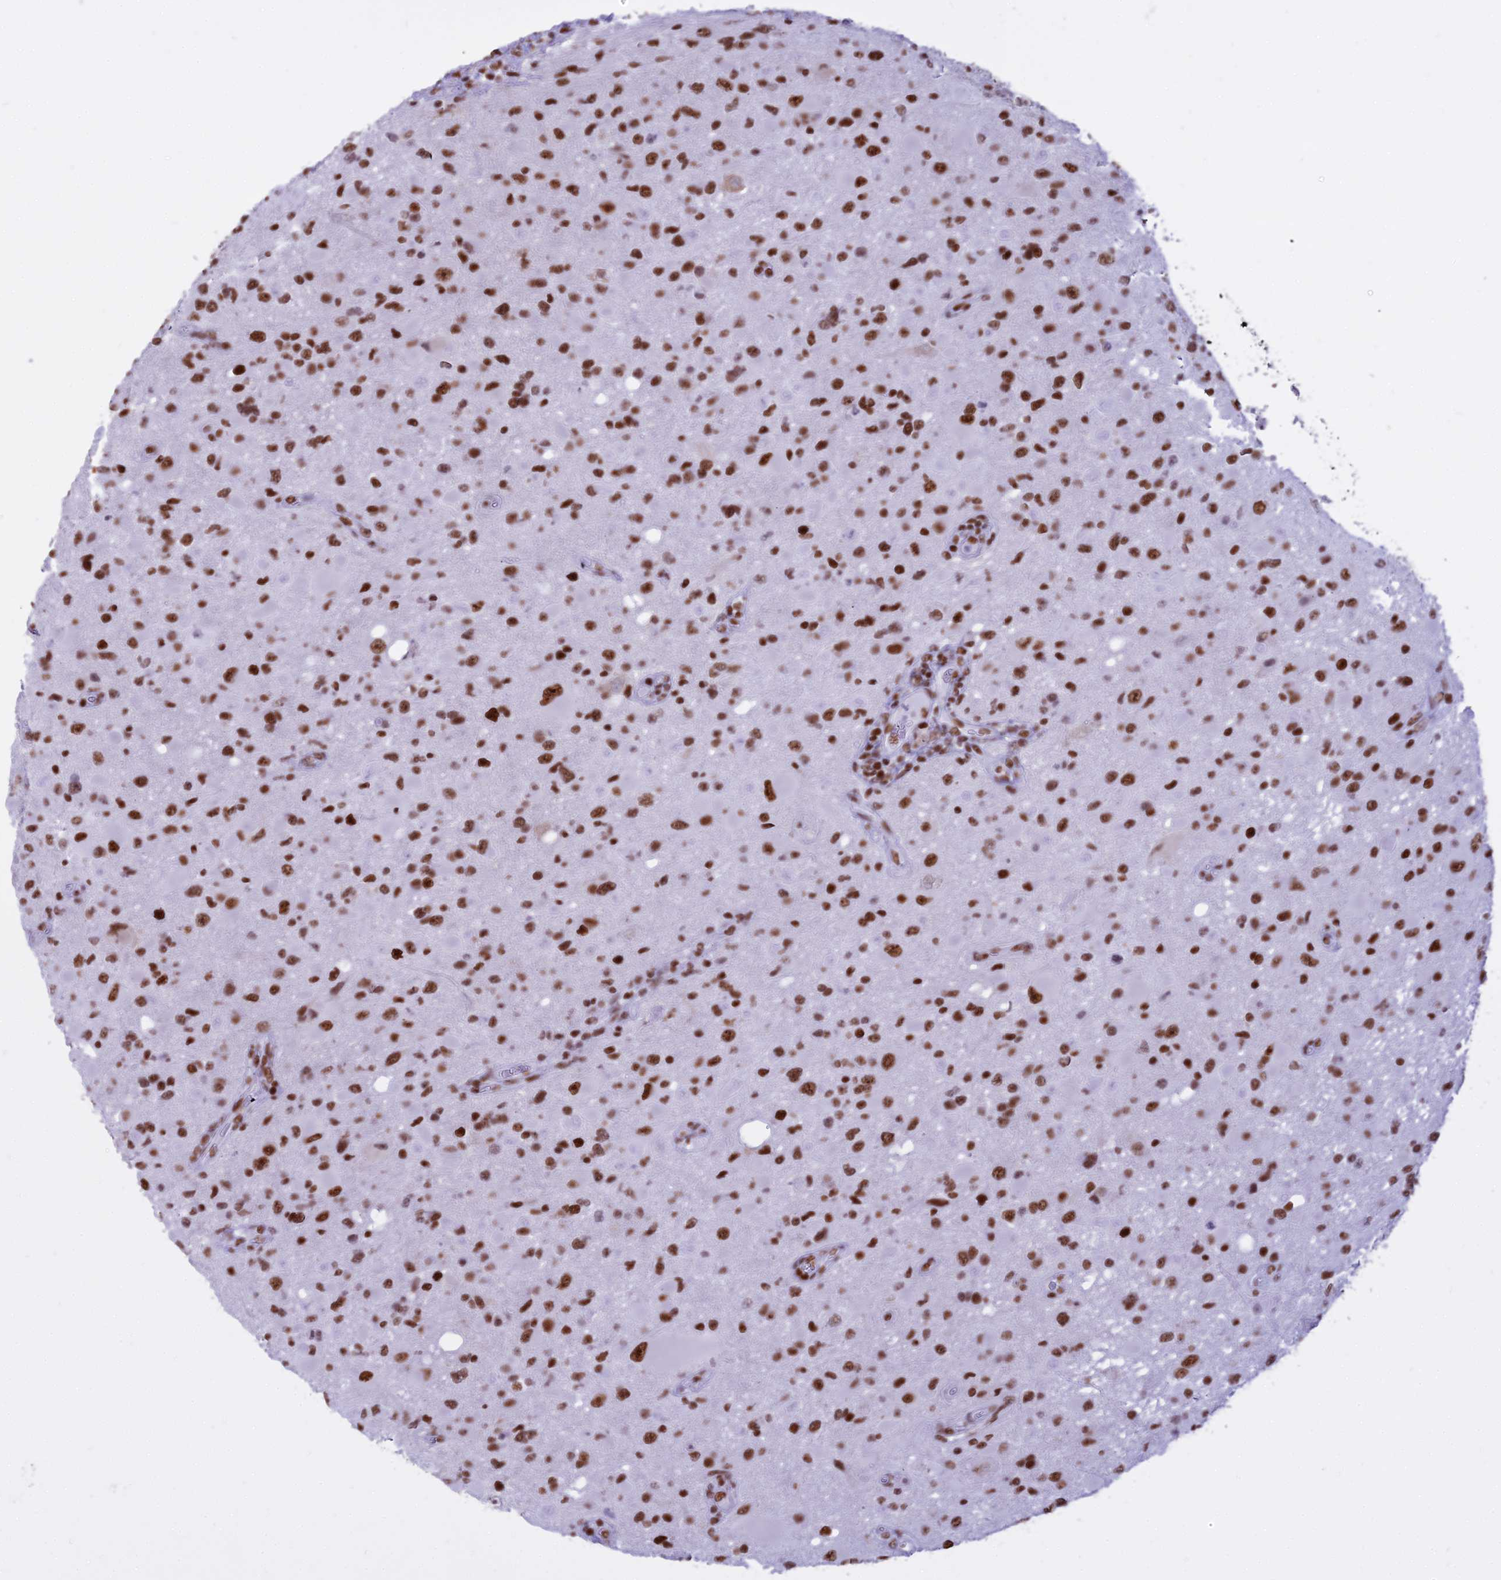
{"staining": {"intensity": "strong", "quantity": ">75%", "location": "nuclear"}, "tissue": "glioma", "cell_type": "Tumor cells", "image_type": "cancer", "snomed": [{"axis": "morphology", "description": "Glioma, malignant, High grade"}, {"axis": "topography", "description": "Brain"}], "caption": "Protein positivity by immunohistochemistry reveals strong nuclear staining in about >75% of tumor cells in malignant glioma (high-grade). The protein of interest is shown in brown color, while the nuclei are stained blue.", "gene": "PARP1", "patient": {"sex": "male", "age": 53}}